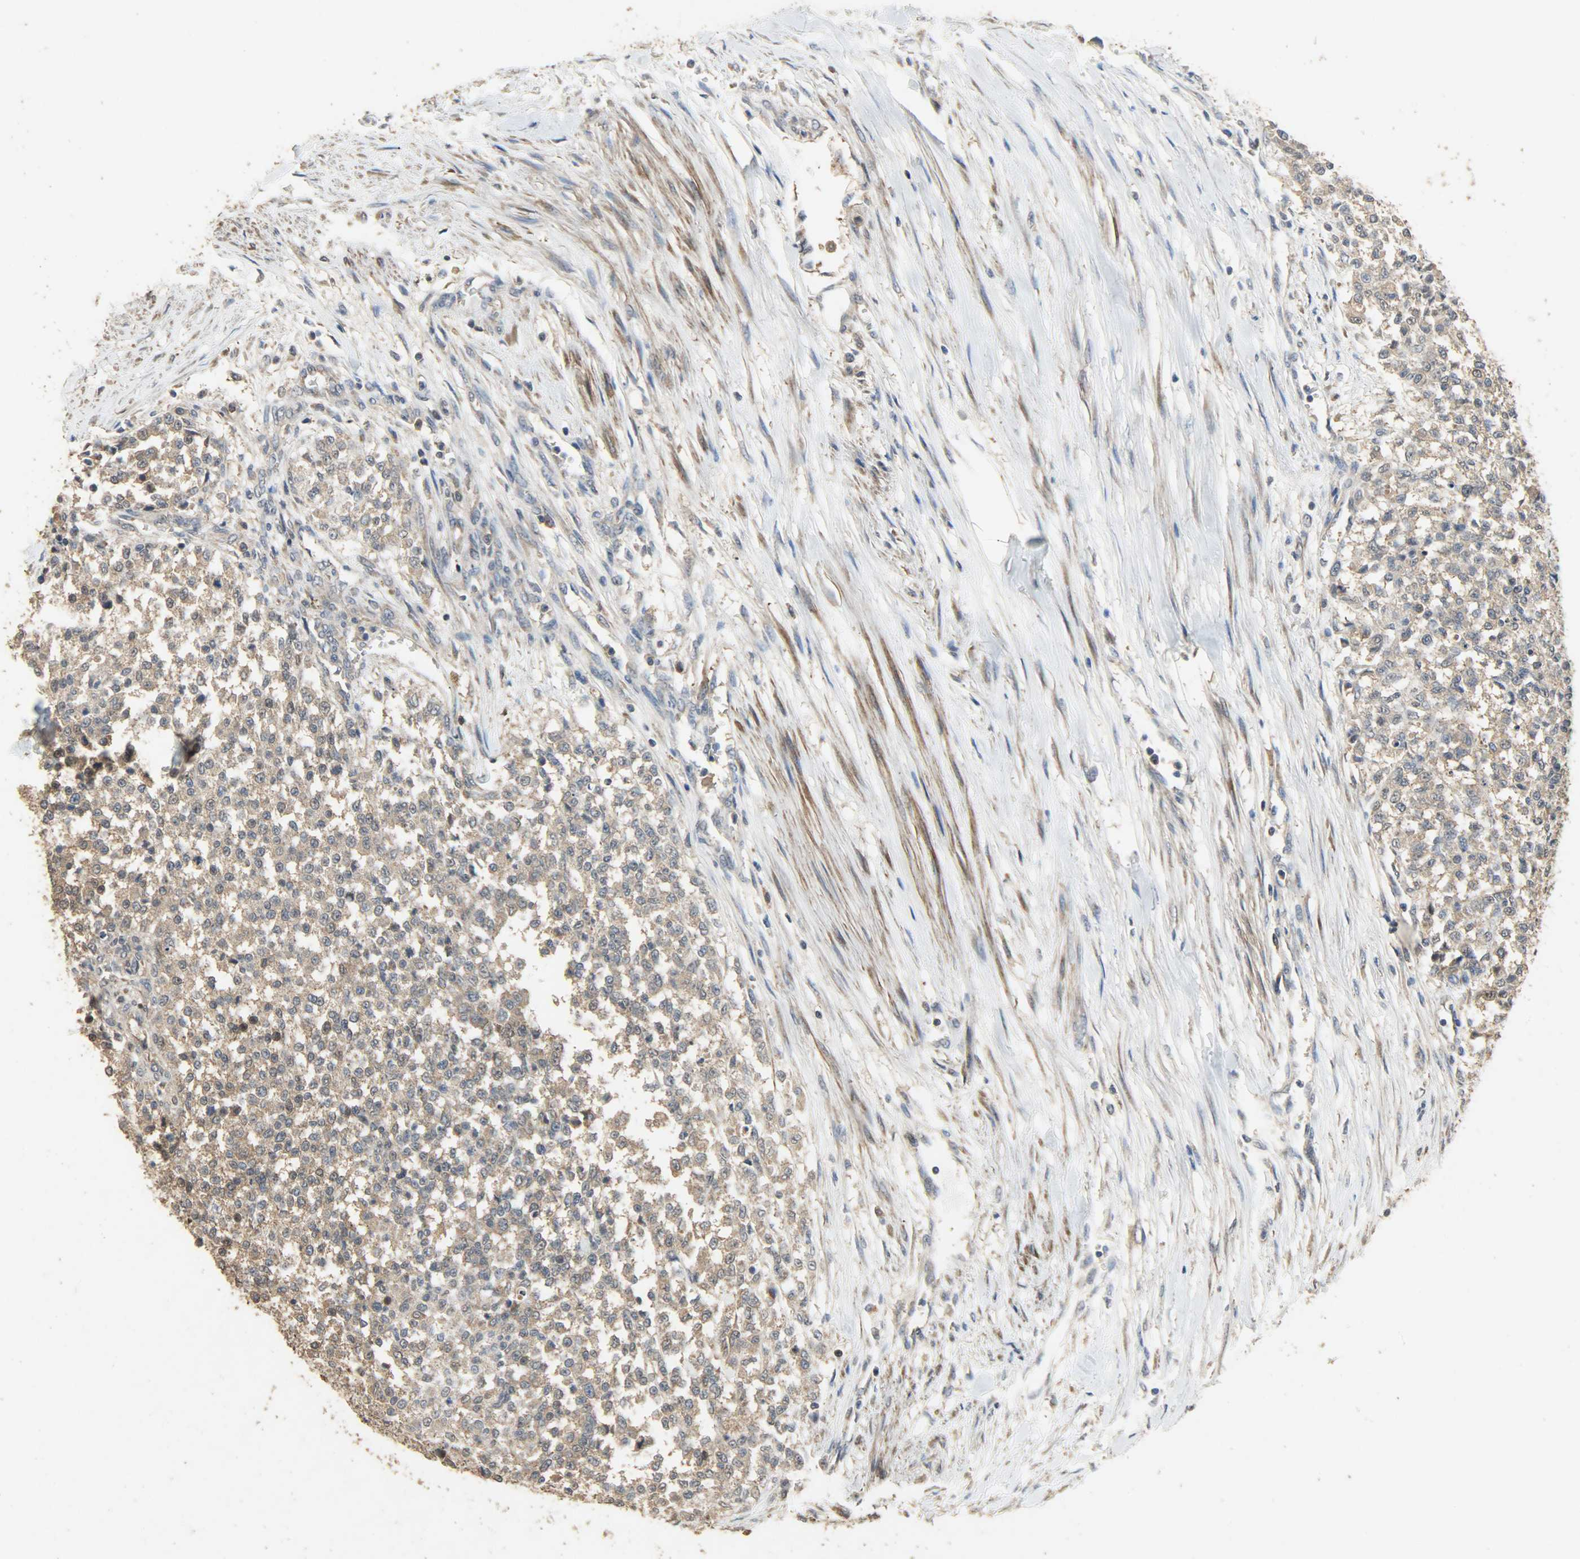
{"staining": {"intensity": "moderate", "quantity": ">75%", "location": "cytoplasmic/membranous"}, "tissue": "testis cancer", "cell_type": "Tumor cells", "image_type": "cancer", "snomed": [{"axis": "morphology", "description": "Seminoma, NOS"}, {"axis": "topography", "description": "Testis"}], "caption": "Tumor cells reveal medium levels of moderate cytoplasmic/membranous staining in about >75% of cells in human testis cancer (seminoma).", "gene": "CDKN2C", "patient": {"sex": "male", "age": 59}}